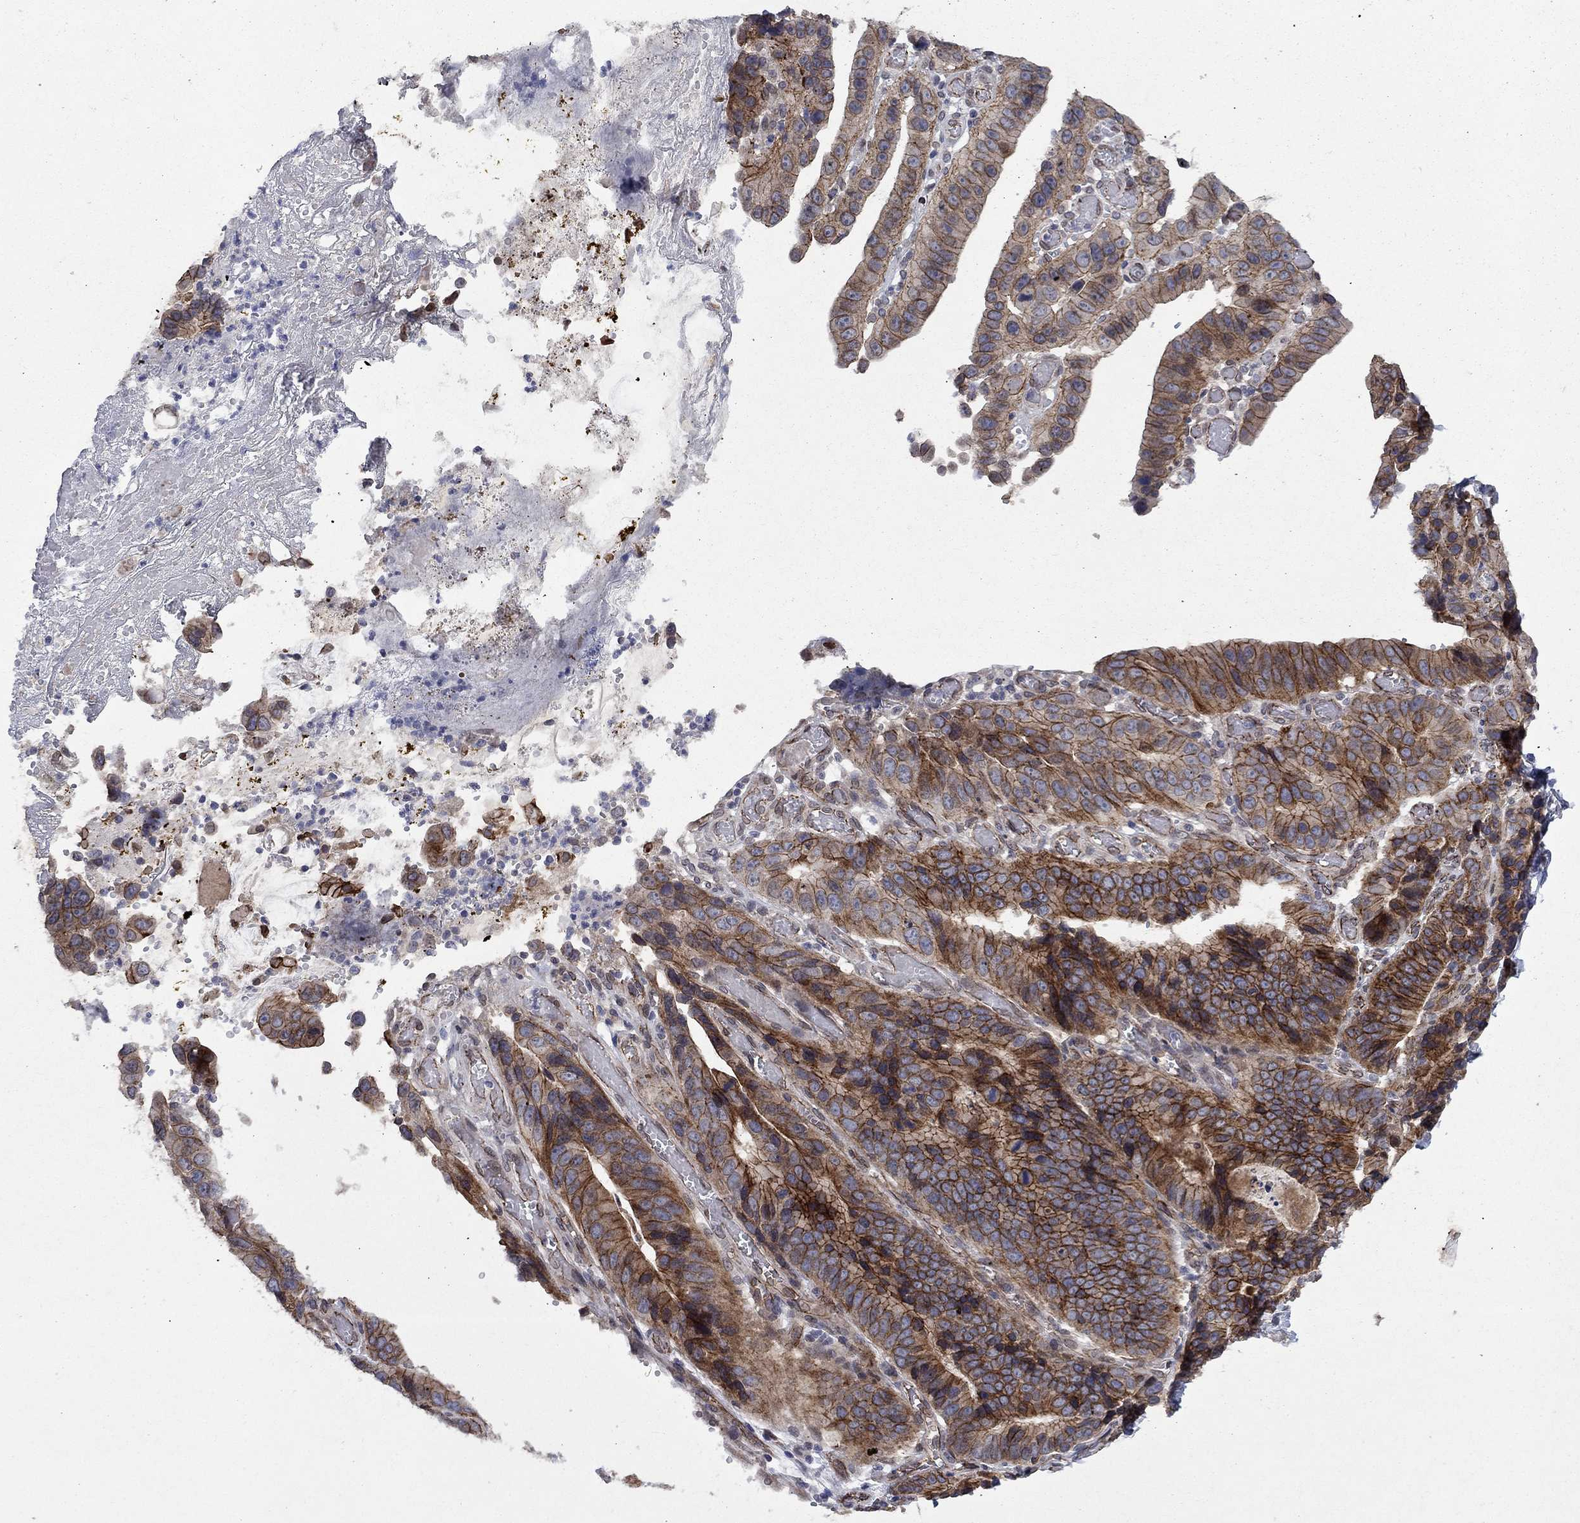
{"staining": {"intensity": "strong", "quantity": ">75%", "location": "cytoplasmic/membranous"}, "tissue": "stomach cancer", "cell_type": "Tumor cells", "image_type": "cancer", "snomed": [{"axis": "morphology", "description": "Adenocarcinoma, NOS"}, {"axis": "topography", "description": "Stomach"}], "caption": "High-power microscopy captured an immunohistochemistry photomicrograph of stomach cancer (adenocarcinoma), revealing strong cytoplasmic/membranous staining in approximately >75% of tumor cells.", "gene": "EMC9", "patient": {"sex": "male", "age": 84}}